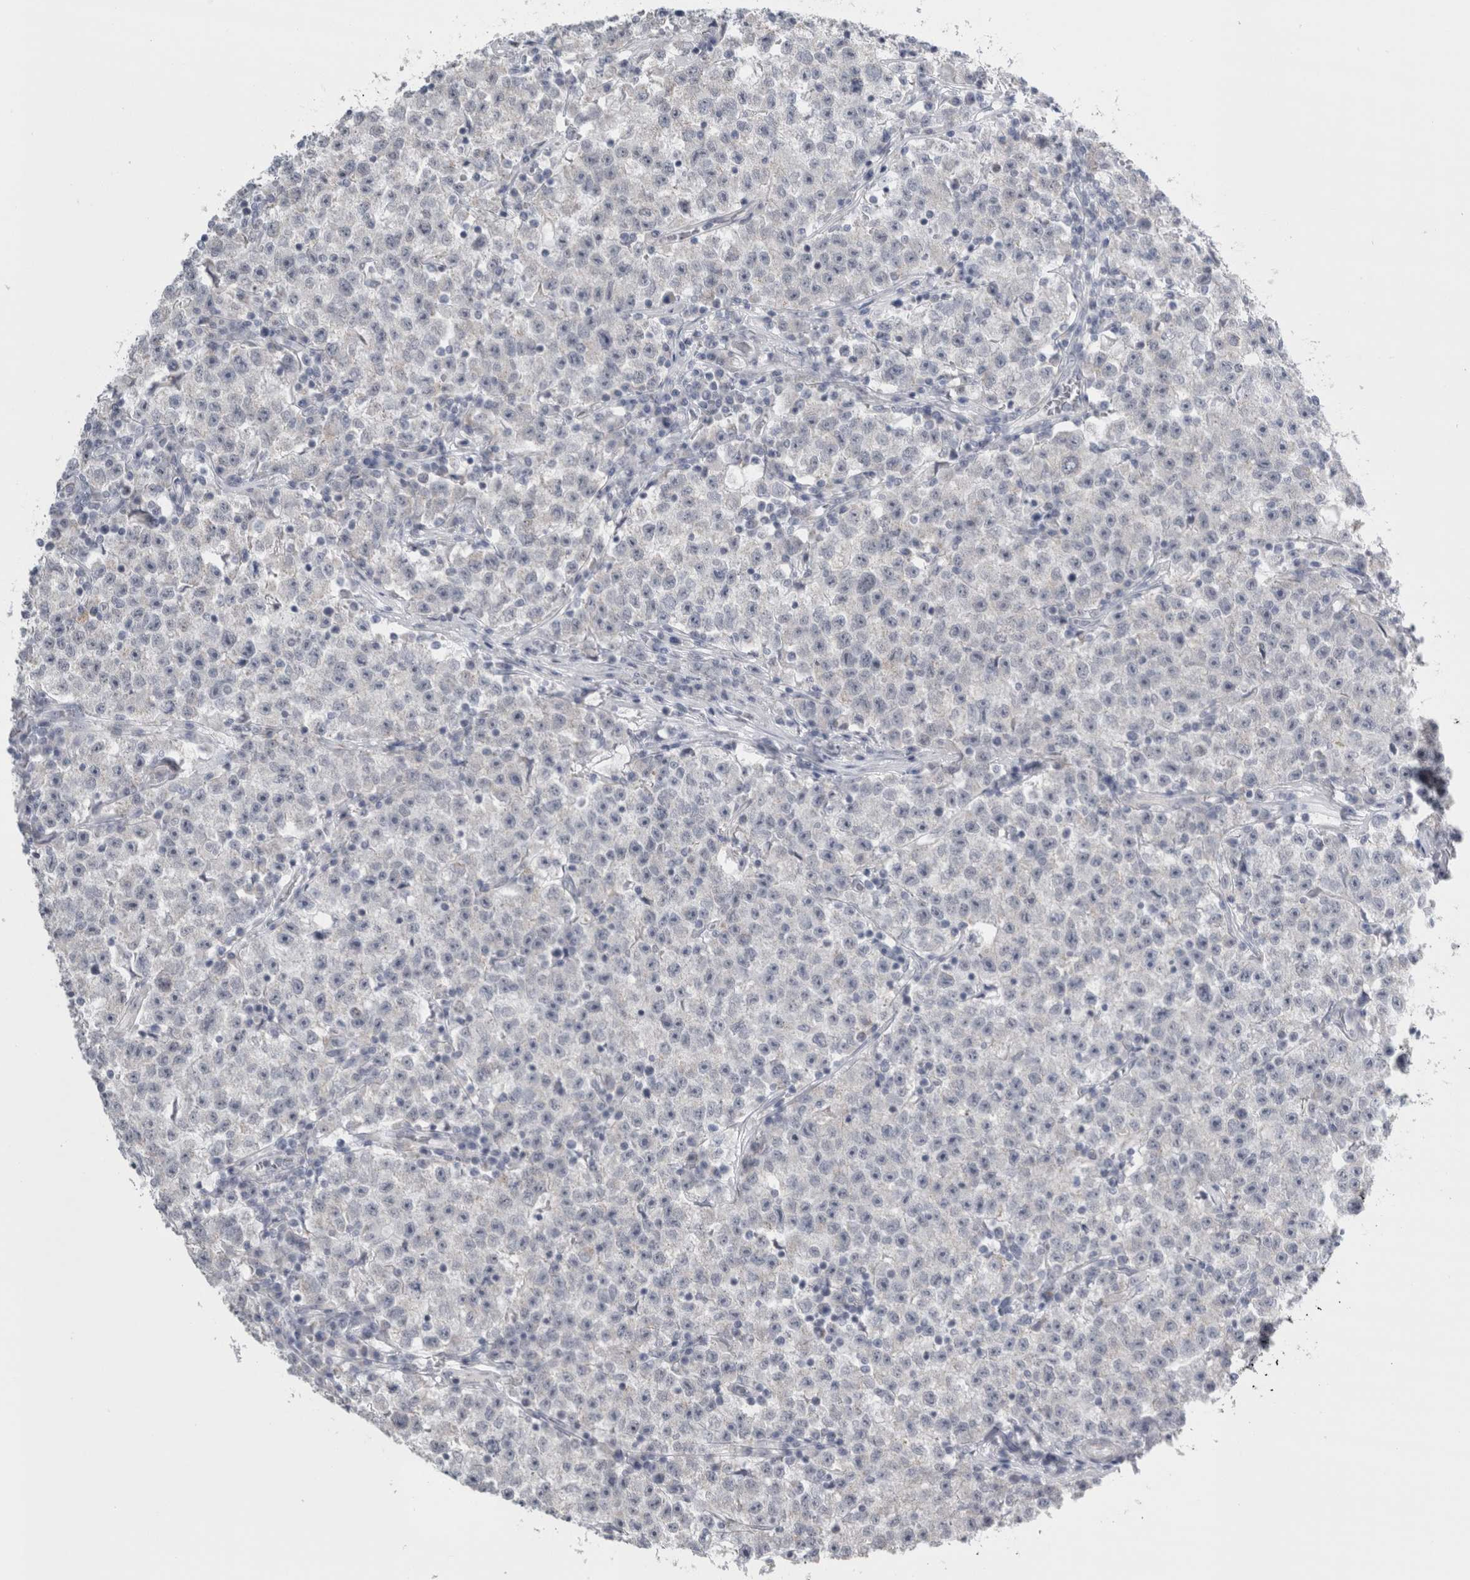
{"staining": {"intensity": "negative", "quantity": "none", "location": "none"}, "tissue": "testis cancer", "cell_type": "Tumor cells", "image_type": "cancer", "snomed": [{"axis": "morphology", "description": "Seminoma, NOS"}, {"axis": "topography", "description": "Testis"}], "caption": "Tumor cells show no significant protein staining in testis seminoma.", "gene": "PLIN1", "patient": {"sex": "male", "age": 22}}